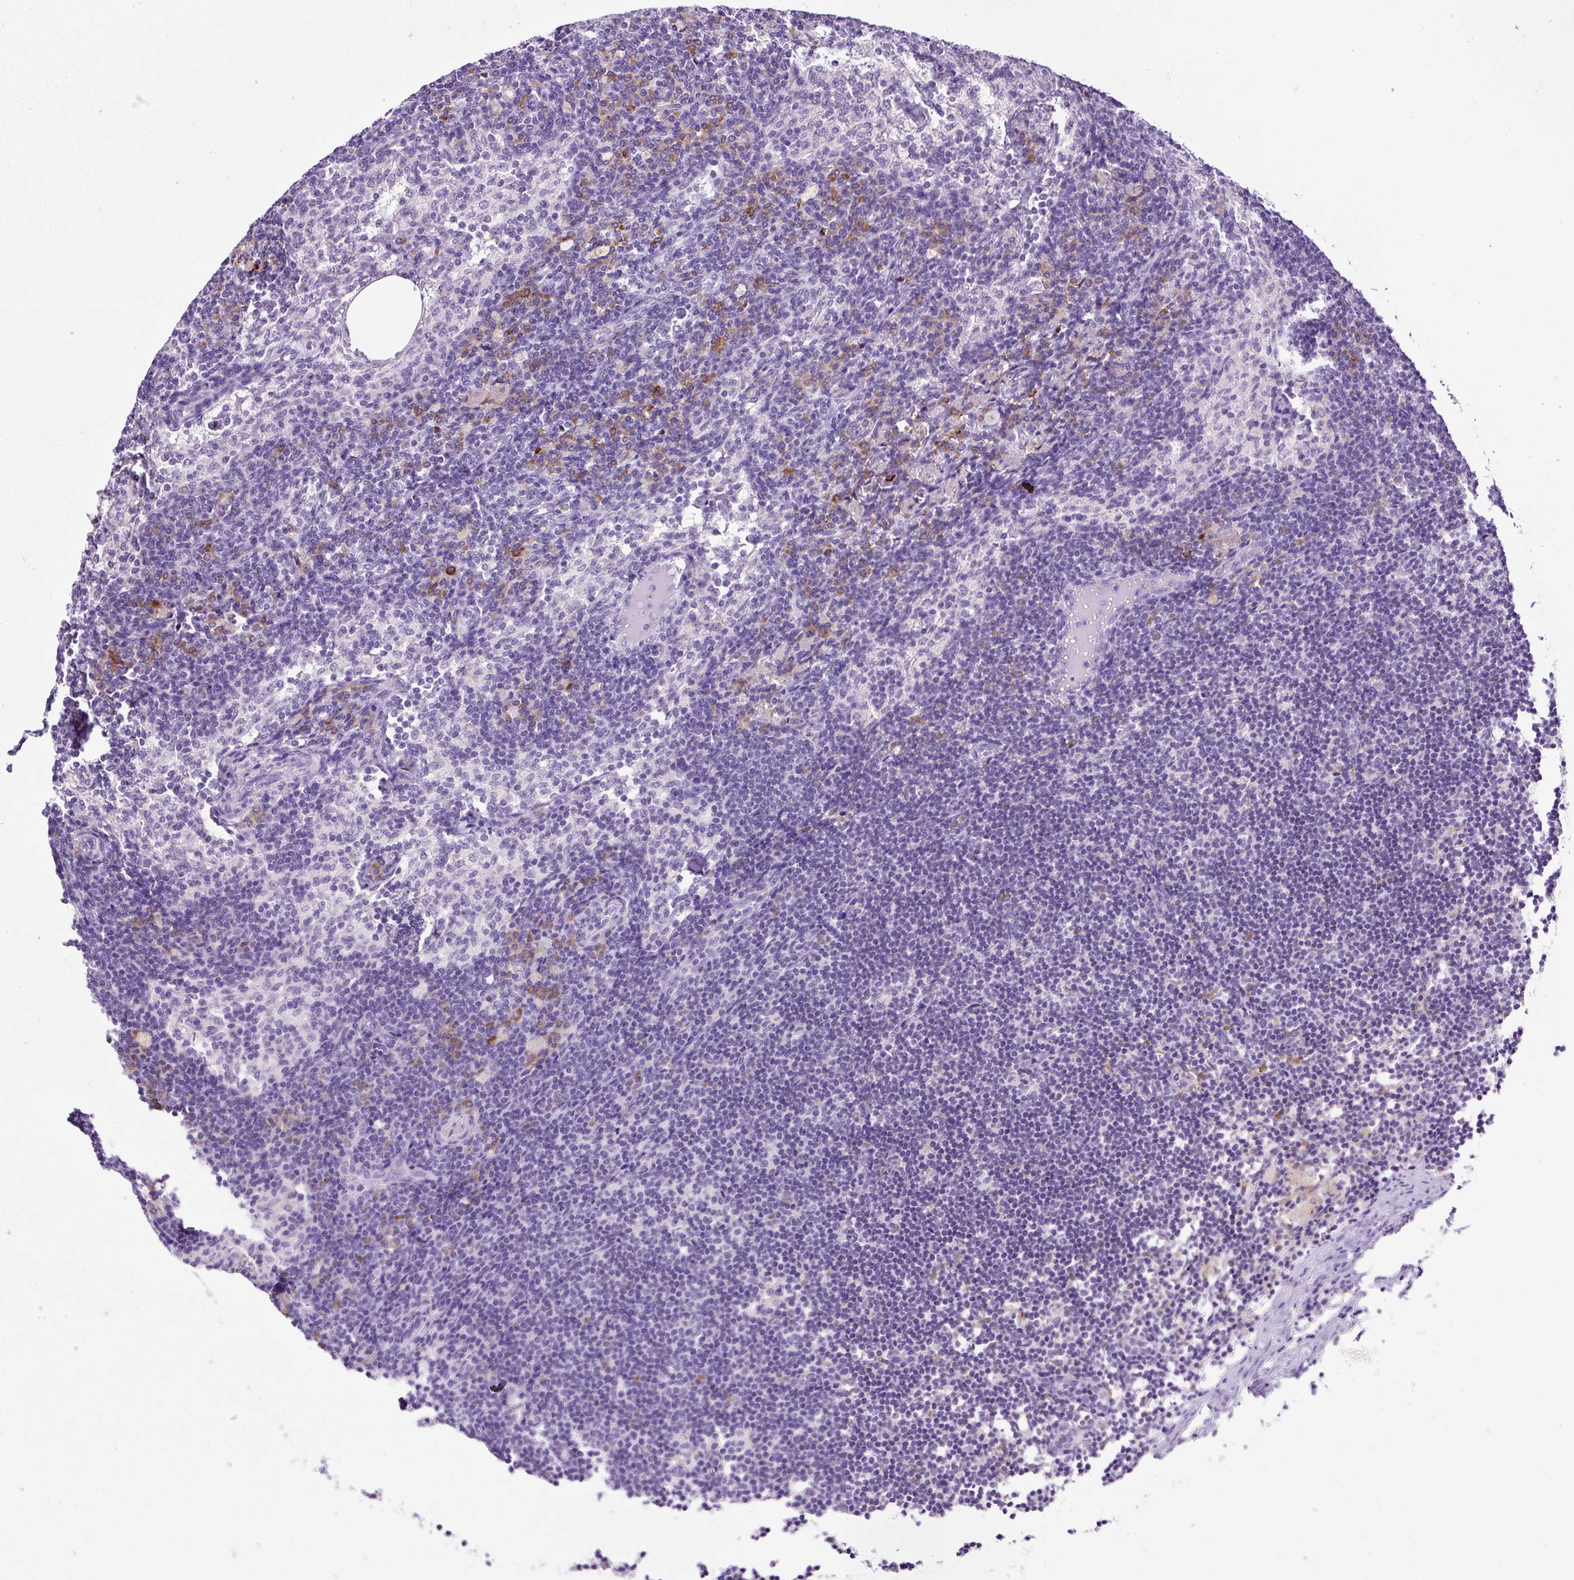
{"staining": {"intensity": "negative", "quantity": "none", "location": "none"}, "tissue": "lymph node", "cell_type": "Germinal center cells", "image_type": "normal", "snomed": [{"axis": "morphology", "description": "Normal tissue, NOS"}, {"axis": "topography", "description": "Lymph node"}], "caption": "This photomicrograph is of unremarkable lymph node stained with IHC to label a protein in brown with the nuclei are counter-stained blue. There is no expression in germinal center cells. (DAB (3,3'-diaminobenzidine) immunohistochemistry (IHC) with hematoxylin counter stain).", "gene": "FMC1", "patient": {"sex": "male", "age": 49}}